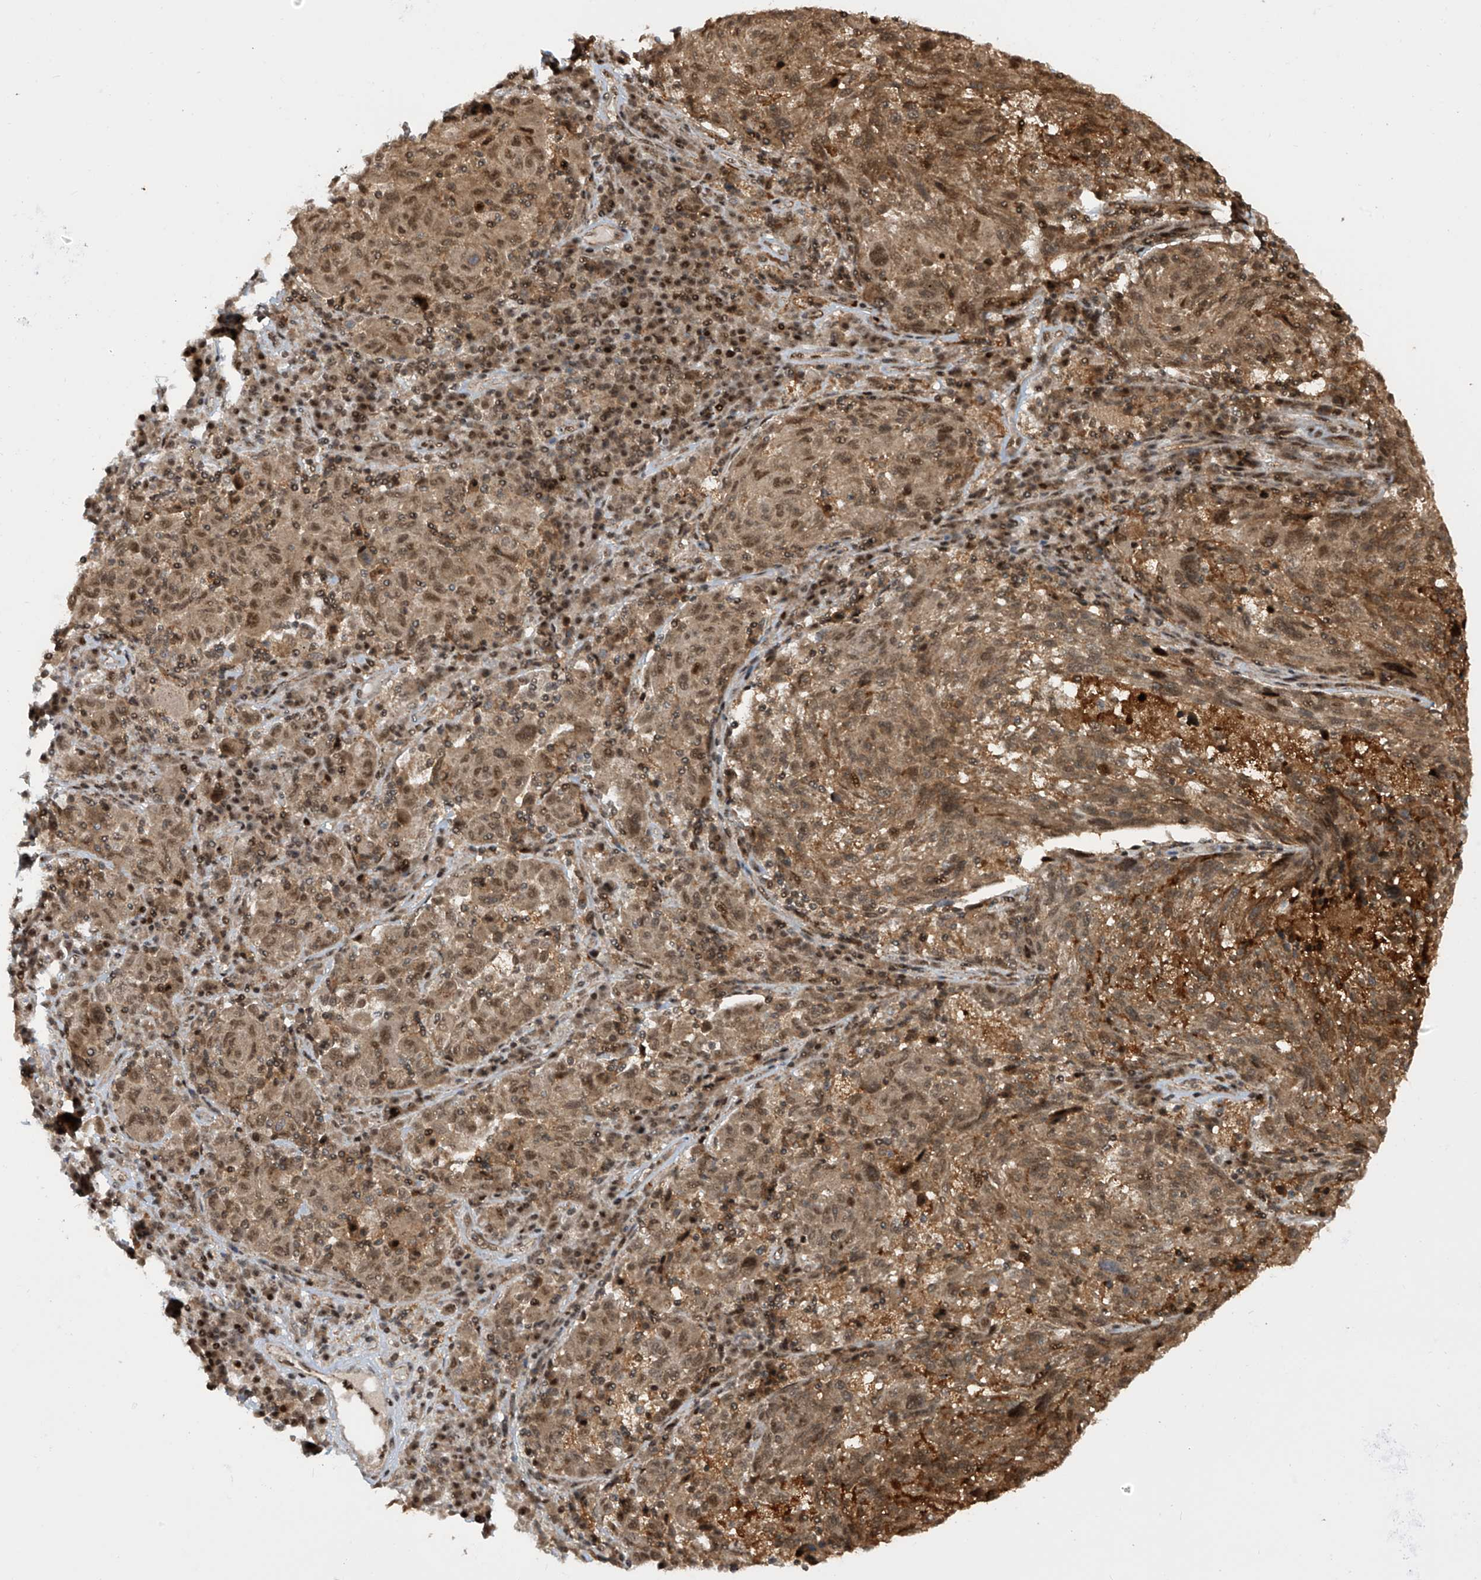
{"staining": {"intensity": "moderate", "quantity": ">75%", "location": "cytoplasmic/membranous,nuclear"}, "tissue": "melanoma", "cell_type": "Tumor cells", "image_type": "cancer", "snomed": [{"axis": "morphology", "description": "Malignant melanoma, NOS"}, {"axis": "topography", "description": "Skin"}], "caption": "Melanoma stained for a protein displays moderate cytoplasmic/membranous and nuclear positivity in tumor cells.", "gene": "LAGE3", "patient": {"sex": "male", "age": 53}}